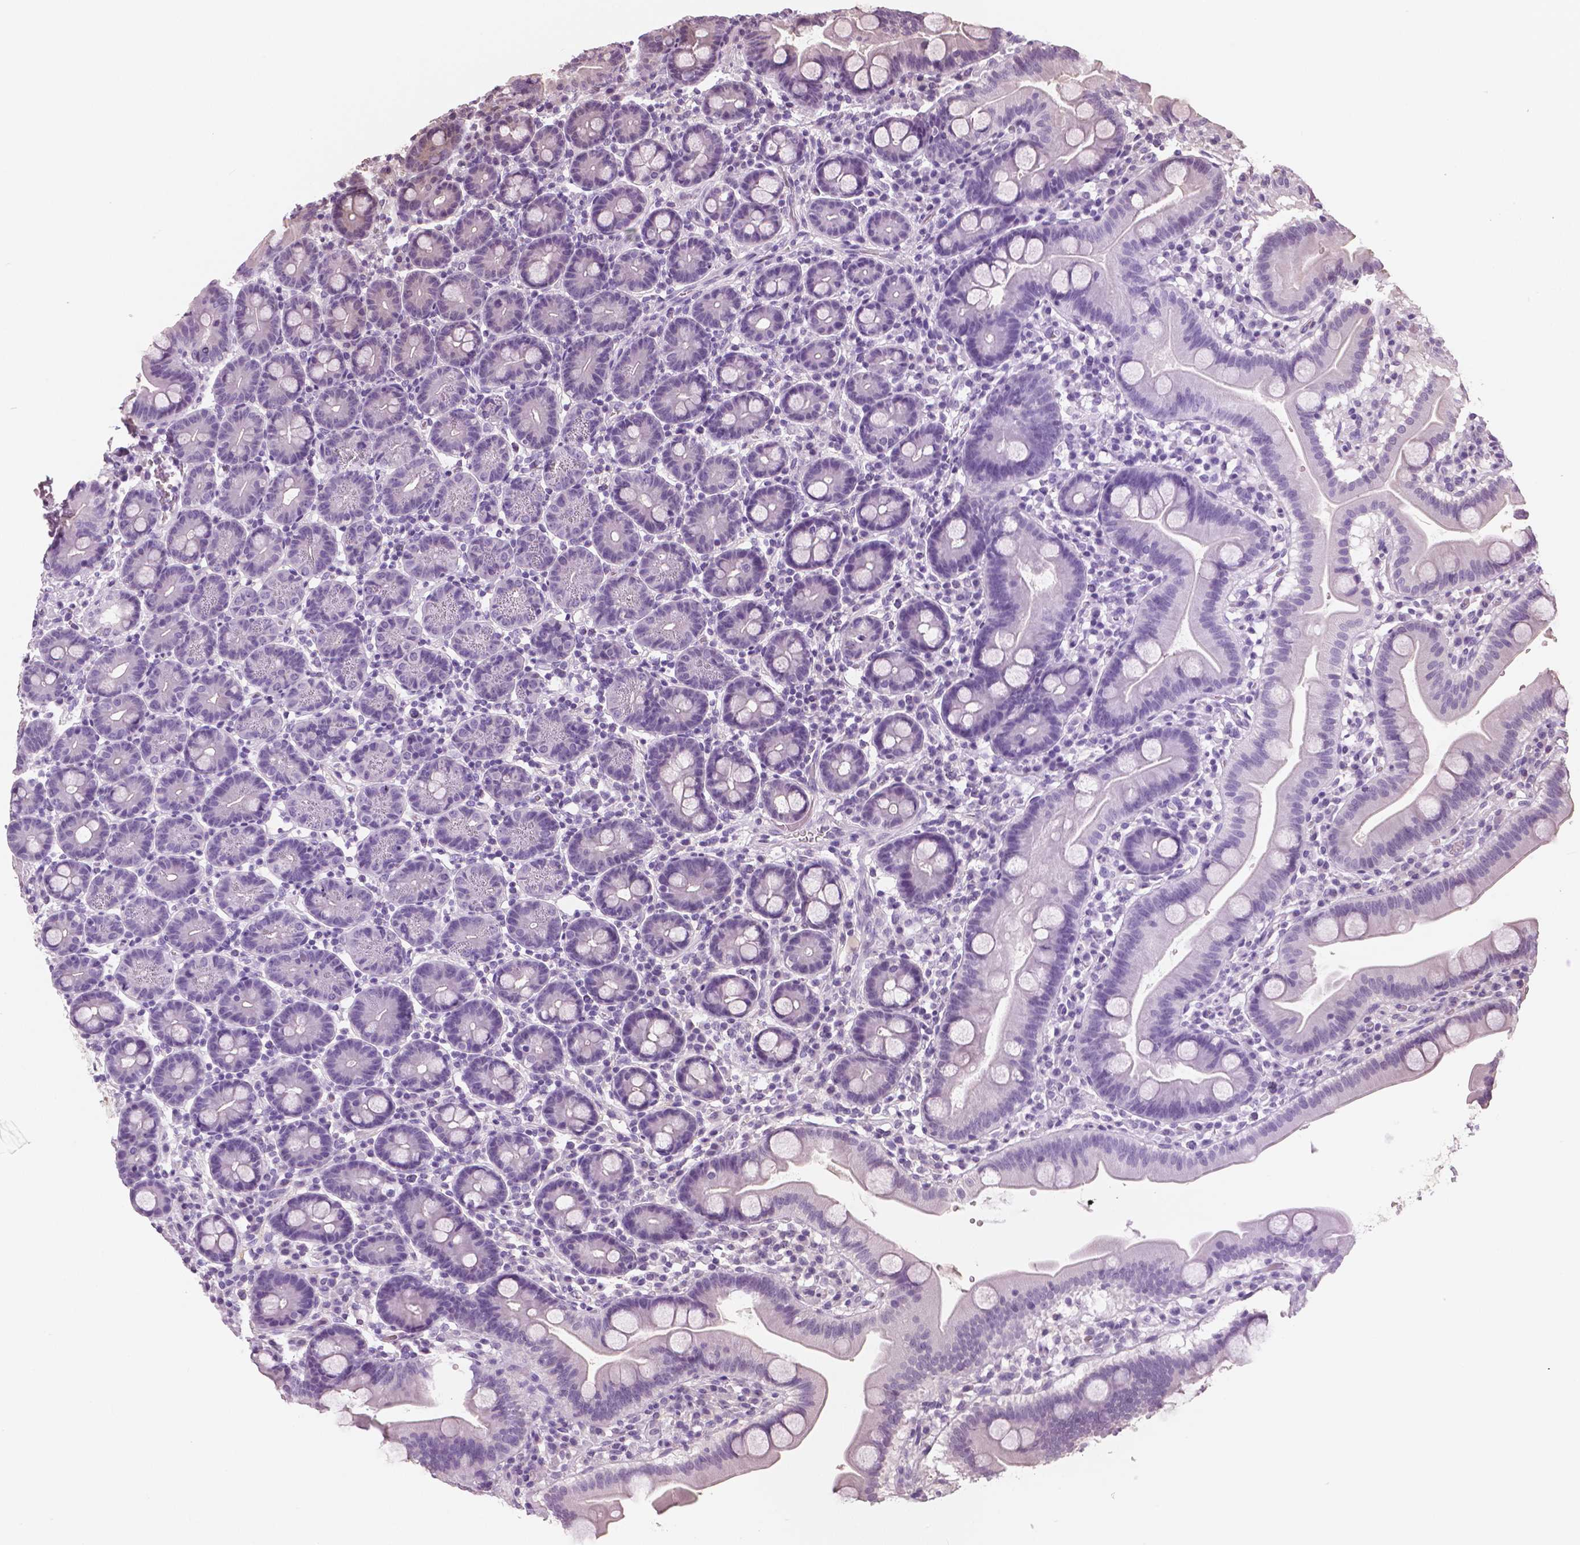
{"staining": {"intensity": "negative", "quantity": "none", "location": "none"}, "tissue": "duodenum", "cell_type": "Glandular cells", "image_type": "normal", "snomed": [{"axis": "morphology", "description": "Normal tissue, NOS"}, {"axis": "topography", "description": "Pancreas"}, {"axis": "topography", "description": "Duodenum"}], "caption": "Glandular cells show no significant expression in normal duodenum. The staining was performed using DAB to visualize the protein expression in brown, while the nuclei were stained in blue with hematoxylin (Magnification: 20x).", "gene": "NECAB1", "patient": {"sex": "male", "age": 59}}